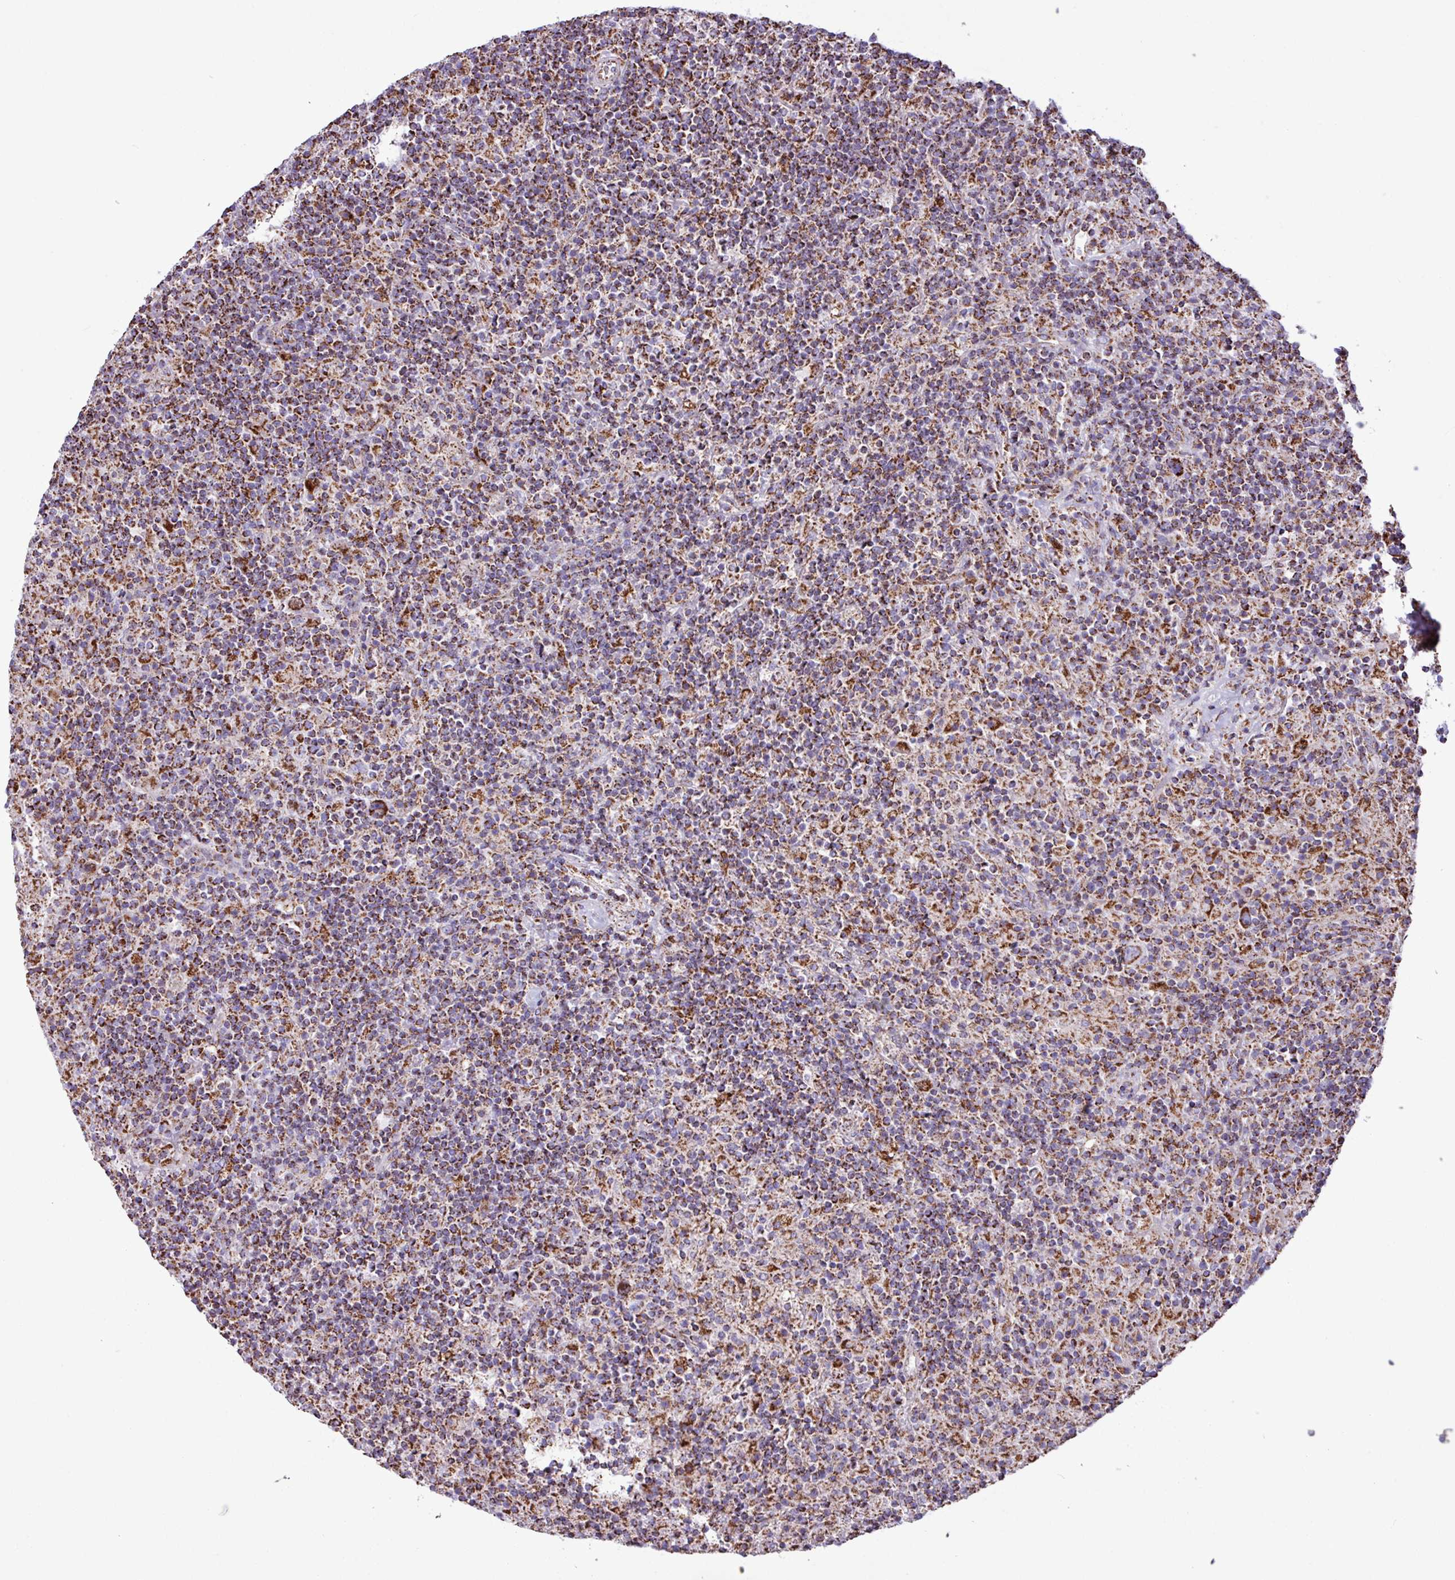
{"staining": {"intensity": "strong", "quantity": ">75%", "location": "cytoplasmic/membranous"}, "tissue": "lymphoma", "cell_type": "Tumor cells", "image_type": "cancer", "snomed": [{"axis": "morphology", "description": "Hodgkin's disease, NOS"}, {"axis": "topography", "description": "Lymph node"}], "caption": "A histopathology image of human Hodgkin's disease stained for a protein demonstrates strong cytoplasmic/membranous brown staining in tumor cells.", "gene": "RTL3", "patient": {"sex": "male", "age": 70}}